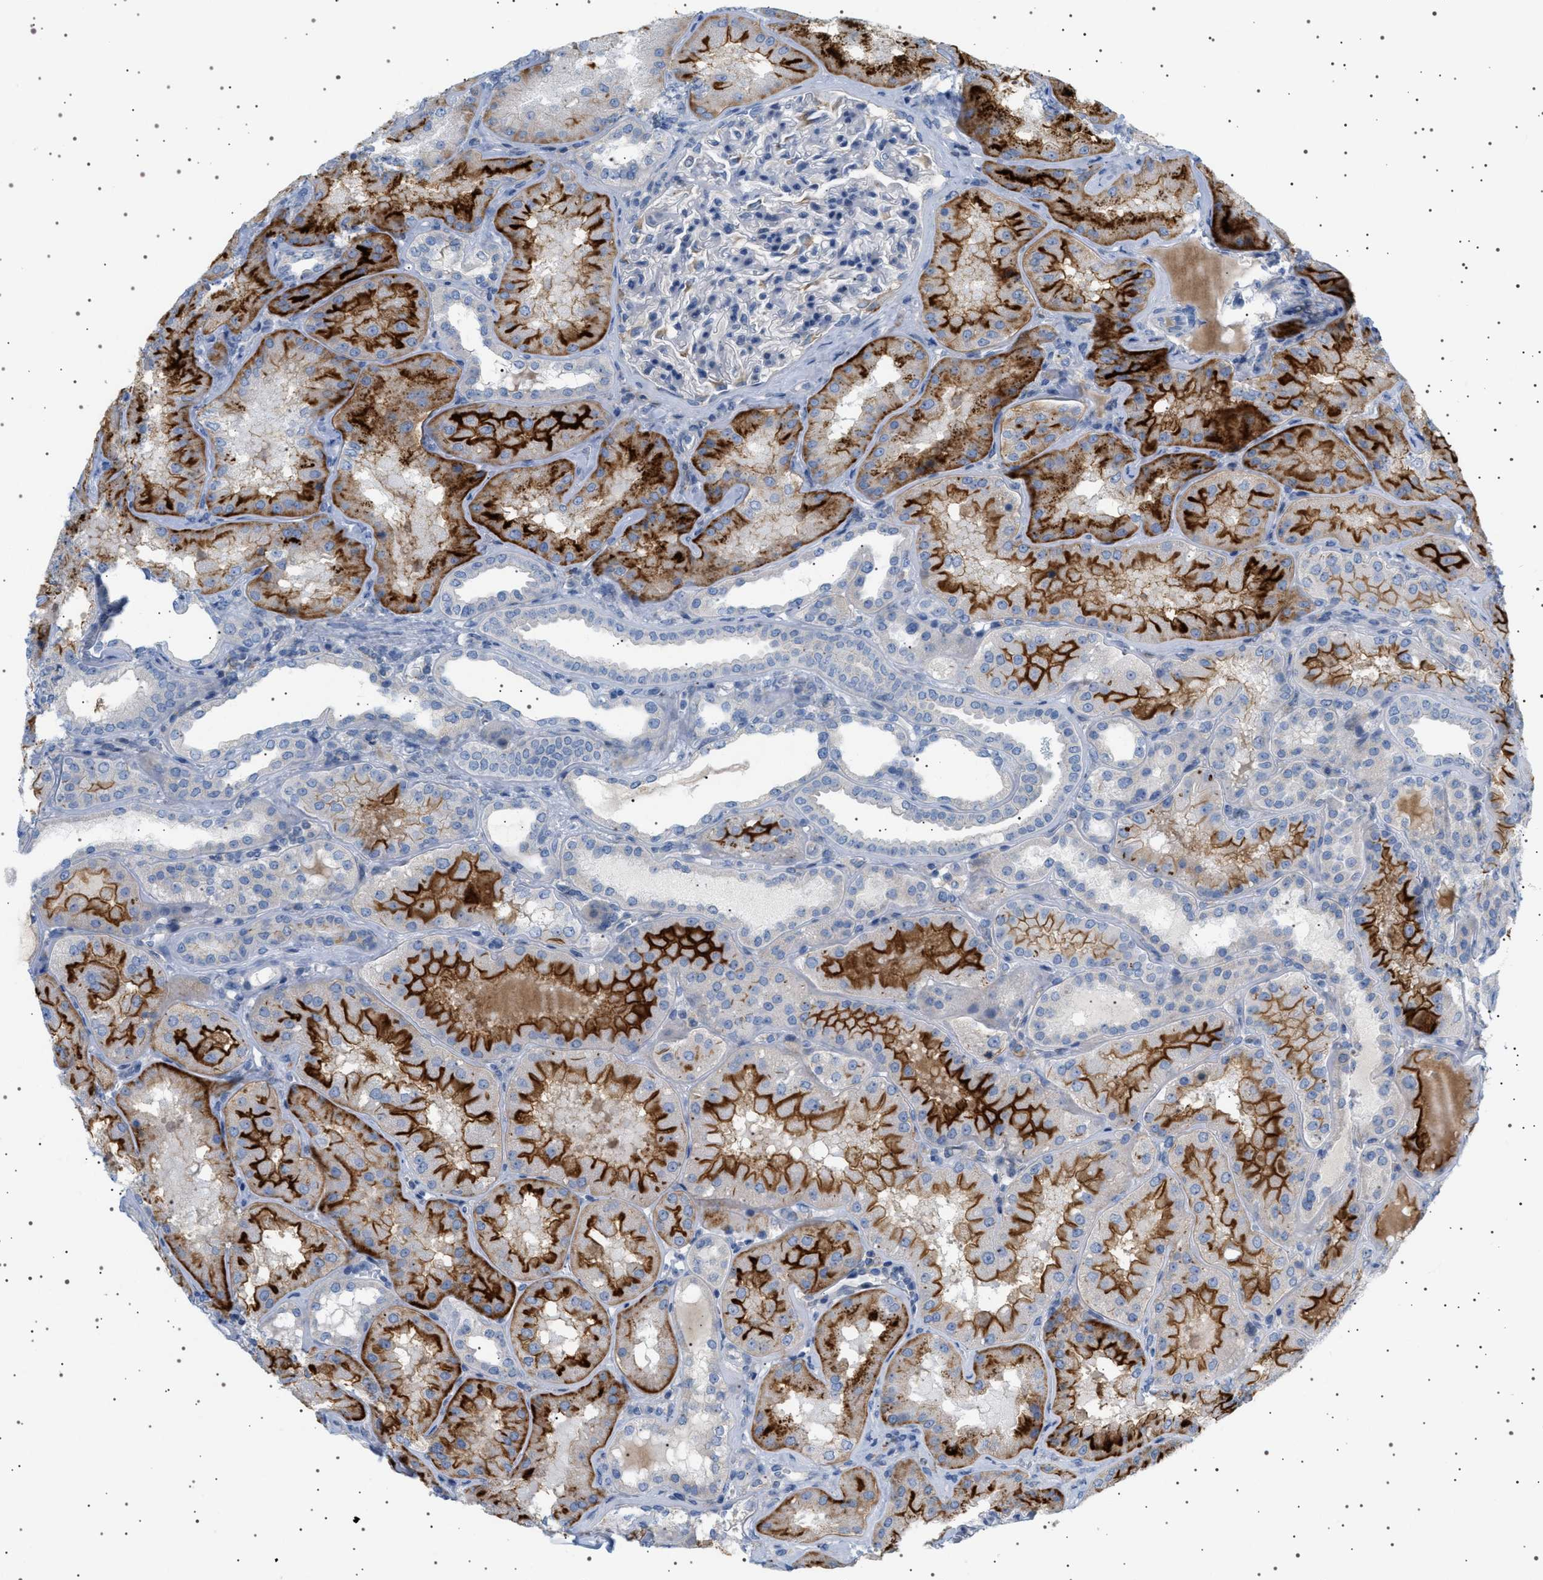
{"staining": {"intensity": "negative", "quantity": "none", "location": "none"}, "tissue": "kidney", "cell_type": "Cells in glomeruli", "image_type": "normal", "snomed": [{"axis": "morphology", "description": "Normal tissue, NOS"}, {"axis": "topography", "description": "Kidney"}], "caption": "Kidney stained for a protein using IHC demonstrates no positivity cells in glomeruli.", "gene": "ADCY10", "patient": {"sex": "female", "age": 56}}